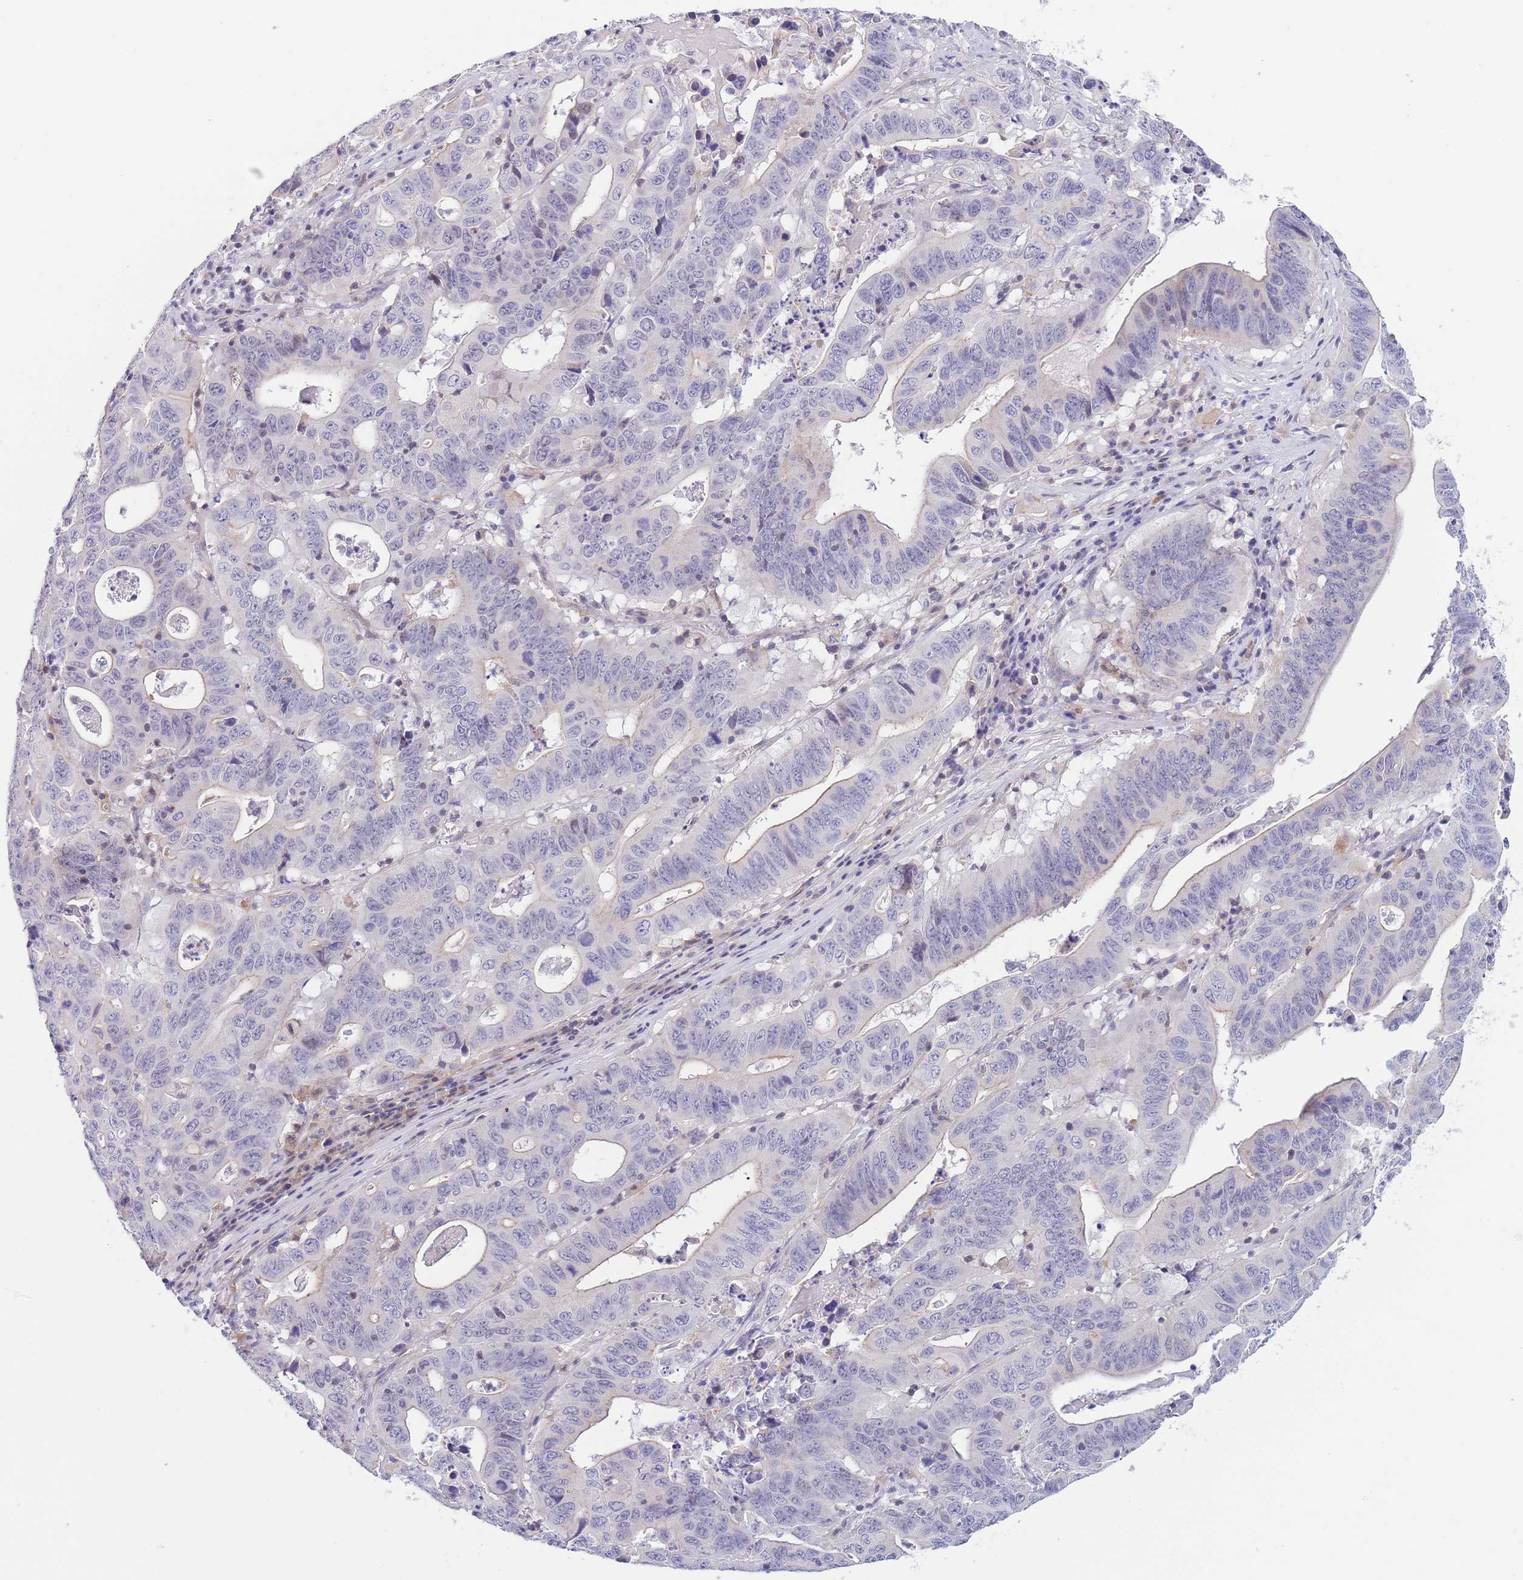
{"staining": {"intensity": "weak", "quantity": "<25%", "location": "cytoplasmic/membranous"}, "tissue": "lung cancer", "cell_type": "Tumor cells", "image_type": "cancer", "snomed": [{"axis": "morphology", "description": "Adenocarcinoma, NOS"}, {"axis": "topography", "description": "Lung"}], "caption": "IHC photomicrograph of human lung cancer (adenocarcinoma) stained for a protein (brown), which reveals no expression in tumor cells. (Stains: DAB (3,3'-diaminobenzidine) immunohistochemistry (IHC) with hematoxylin counter stain, Microscopy: brightfield microscopy at high magnification).", "gene": "C9orf152", "patient": {"sex": "female", "age": 60}}